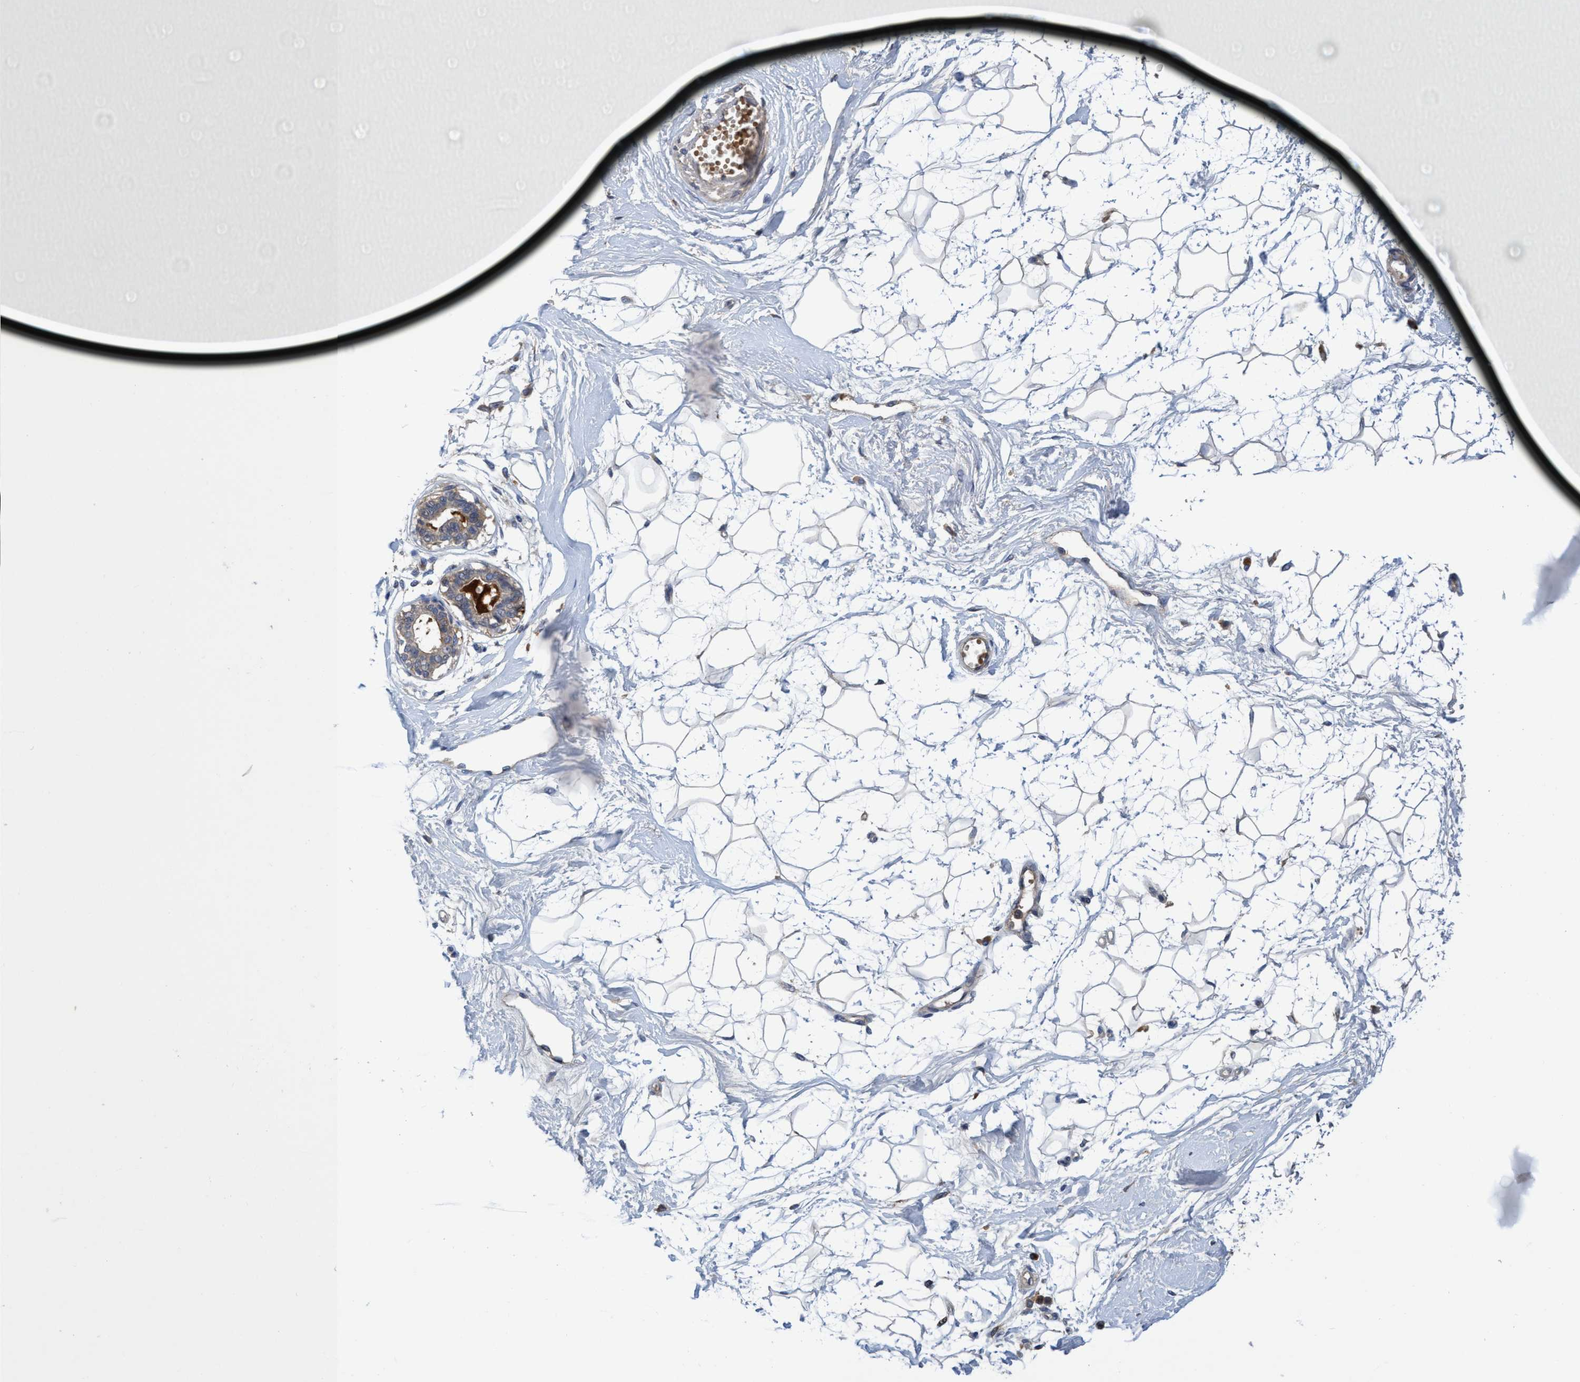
{"staining": {"intensity": "negative", "quantity": "none", "location": "none"}, "tissue": "breast", "cell_type": "Adipocytes", "image_type": "normal", "snomed": [{"axis": "morphology", "description": "Normal tissue, NOS"}, {"axis": "topography", "description": "Breast"}], "caption": "IHC photomicrograph of normal breast: human breast stained with DAB (3,3'-diaminobenzidine) shows no significant protein expression in adipocytes.", "gene": "SEMA4D", "patient": {"sex": "female", "age": 45}}